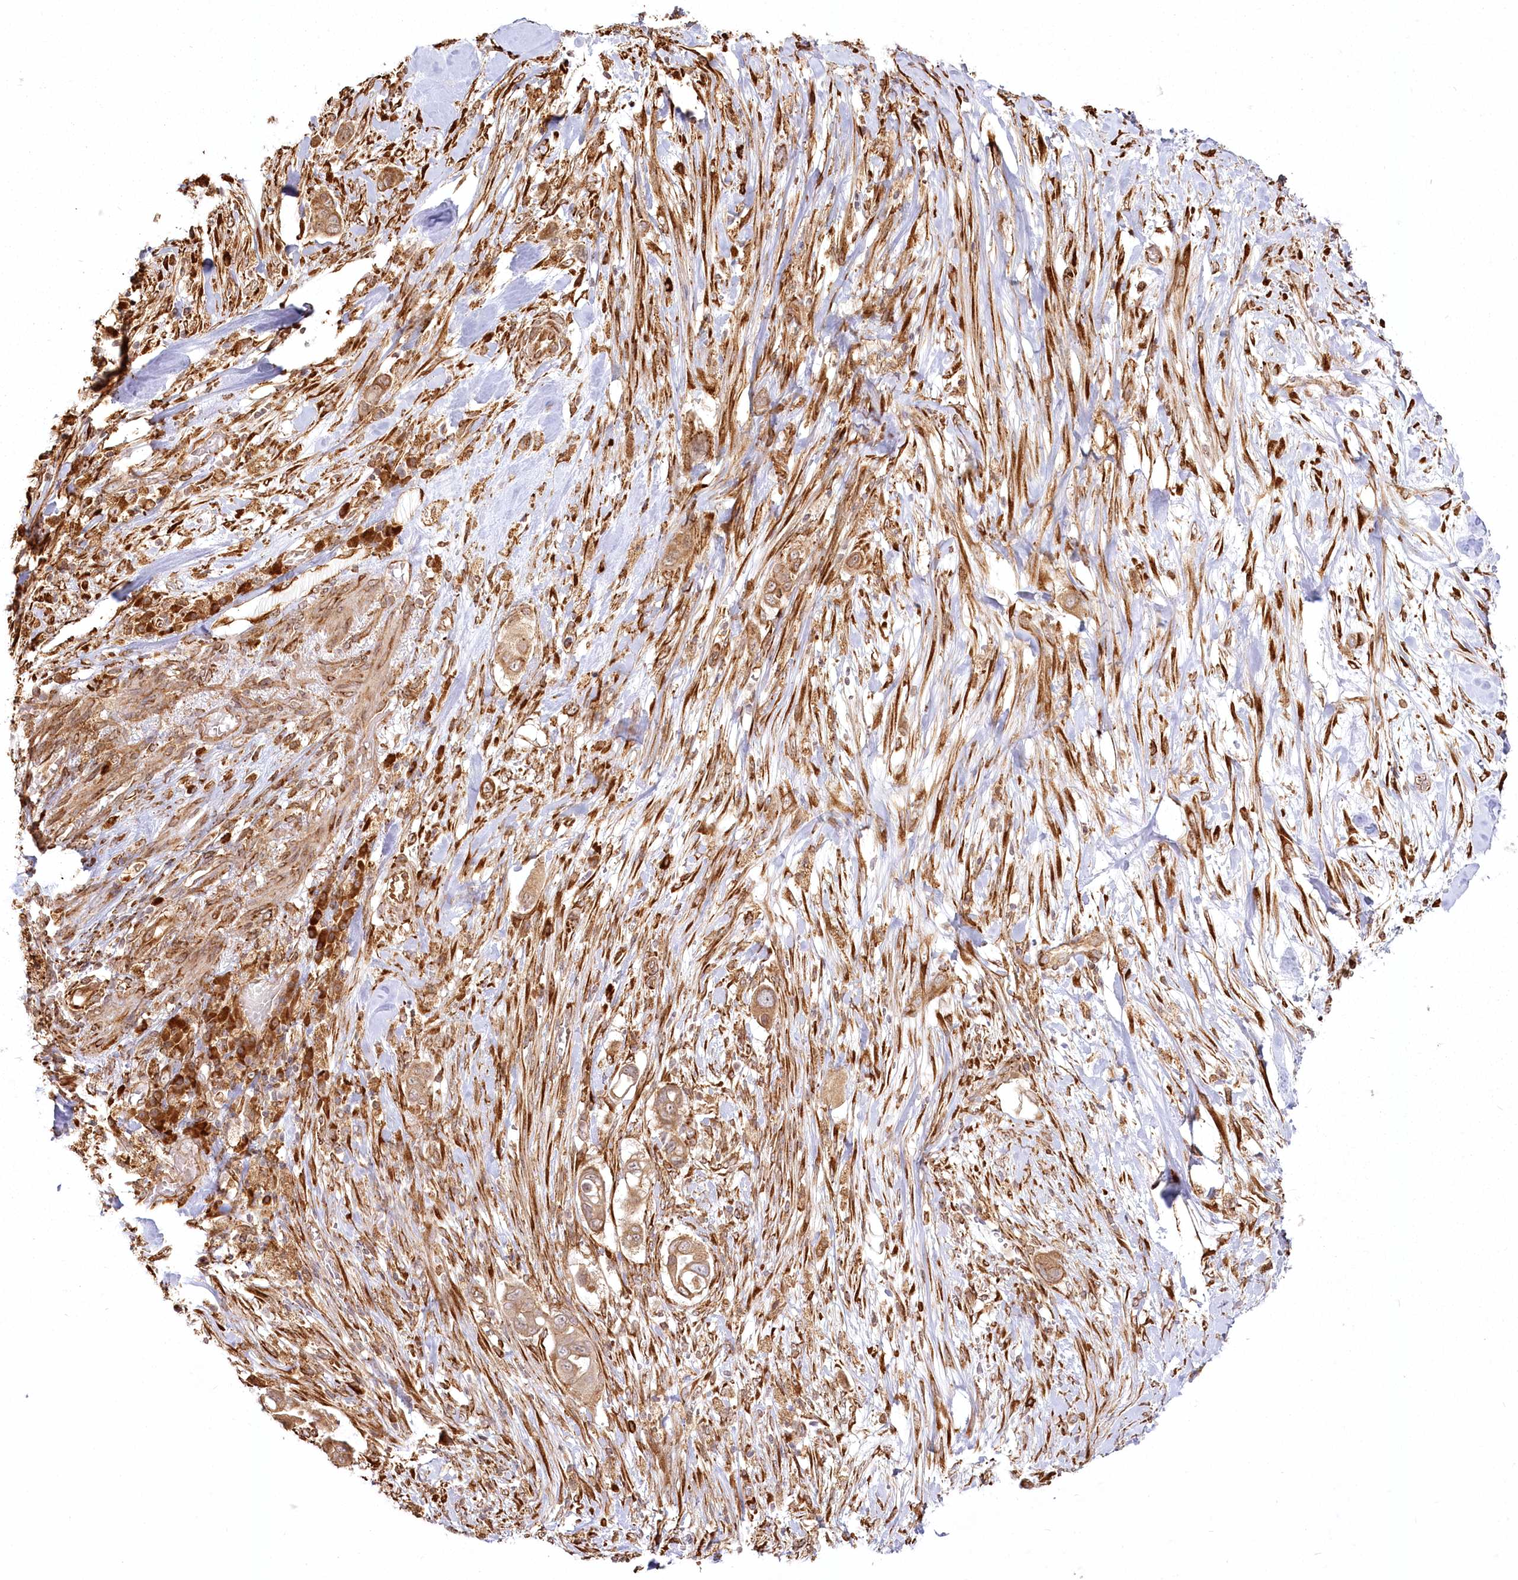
{"staining": {"intensity": "moderate", "quantity": ">75%", "location": "cytoplasmic/membranous"}, "tissue": "pancreatic cancer", "cell_type": "Tumor cells", "image_type": "cancer", "snomed": [{"axis": "morphology", "description": "Adenocarcinoma, NOS"}, {"axis": "topography", "description": "Pancreas"}], "caption": "IHC micrograph of neoplastic tissue: pancreatic cancer (adenocarcinoma) stained using immunohistochemistry demonstrates medium levels of moderate protein expression localized specifically in the cytoplasmic/membranous of tumor cells, appearing as a cytoplasmic/membranous brown color.", "gene": "FAM13A", "patient": {"sex": "male", "age": 68}}